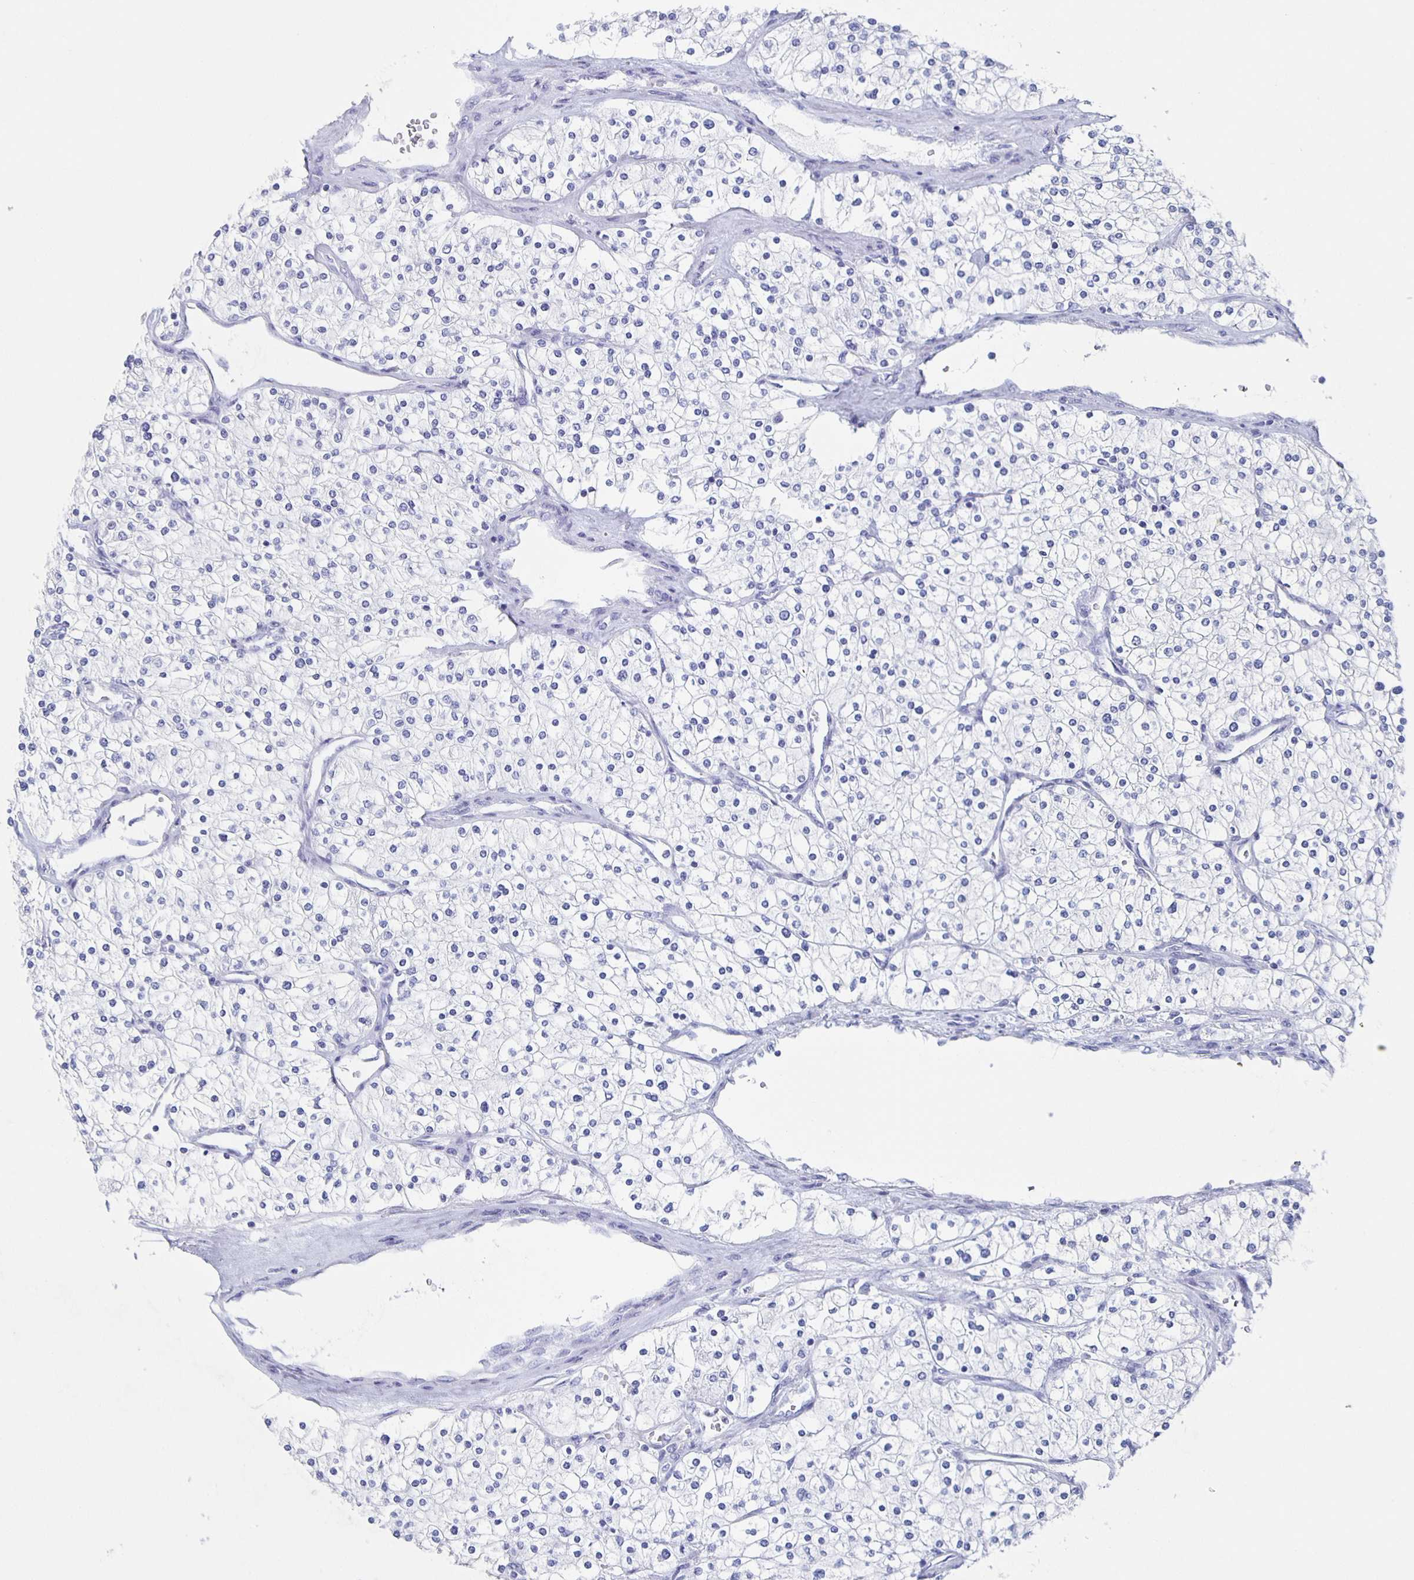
{"staining": {"intensity": "negative", "quantity": "none", "location": "none"}, "tissue": "renal cancer", "cell_type": "Tumor cells", "image_type": "cancer", "snomed": [{"axis": "morphology", "description": "Adenocarcinoma, NOS"}, {"axis": "topography", "description": "Kidney"}], "caption": "Renal cancer (adenocarcinoma) was stained to show a protein in brown. There is no significant expression in tumor cells.", "gene": "SLC34A2", "patient": {"sex": "male", "age": 80}}